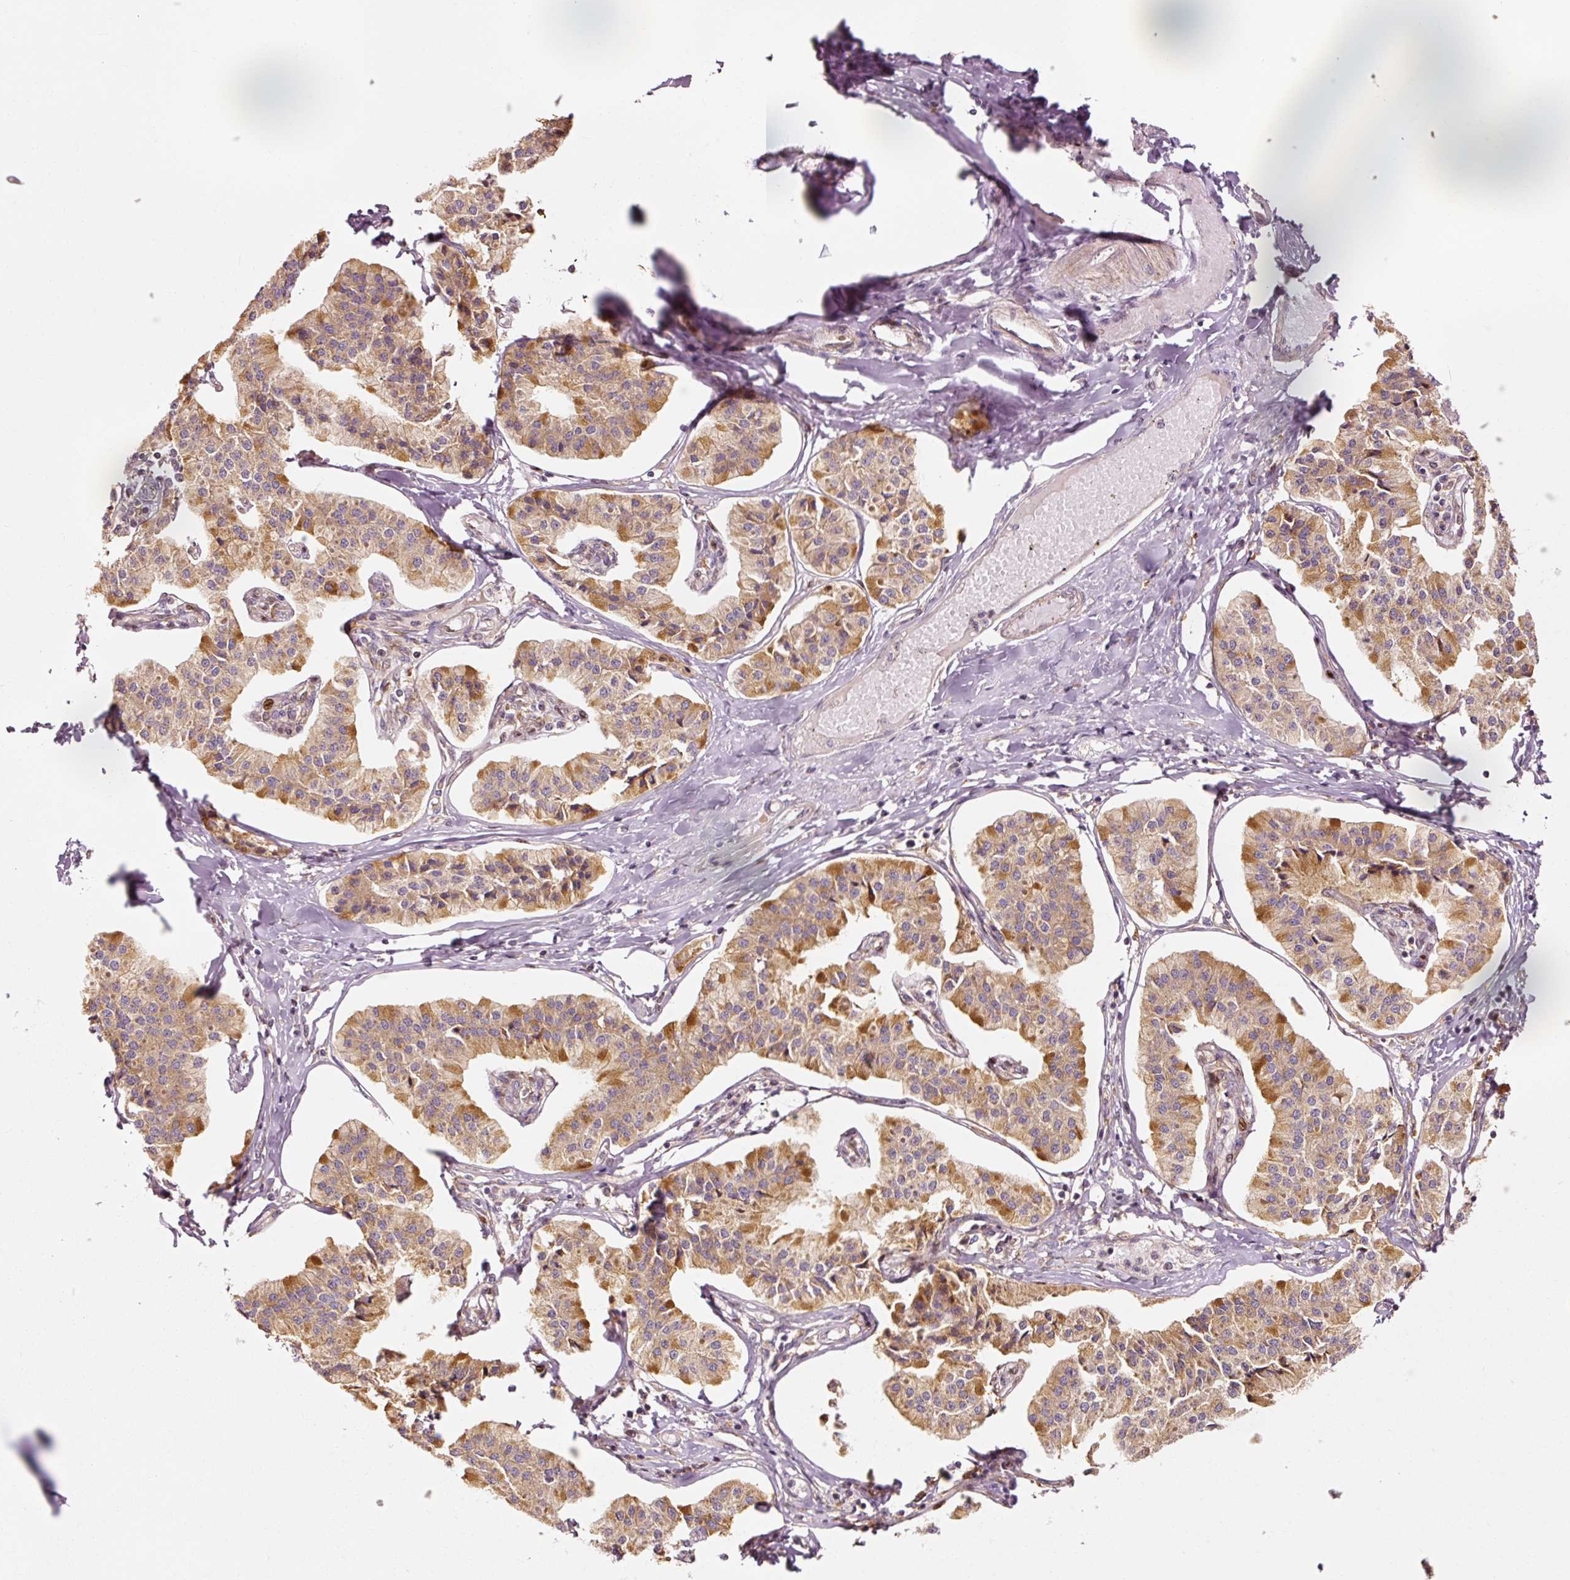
{"staining": {"intensity": "moderate", "quantity": ">75%", "location": "cytoplasmic/membranous"}, "tissue": "pancreatic cancer", "cell_type": "Tumor cells", "image_type": "cancer", "snomed": [{"axis": "morphology", "description": "Adenocarcinoma, NOS"}, {"axis": "topography", "description": "Pancreas"}], "caption": "This is an image of immunohistochemistry (IHC) staining of pancreatic adenocarcinoma, which shows moderate expression in the cytoplasmic/membranous of tumor cells.", "gene": "NAPA", "patient": {"sex": "female", "age": 50}}